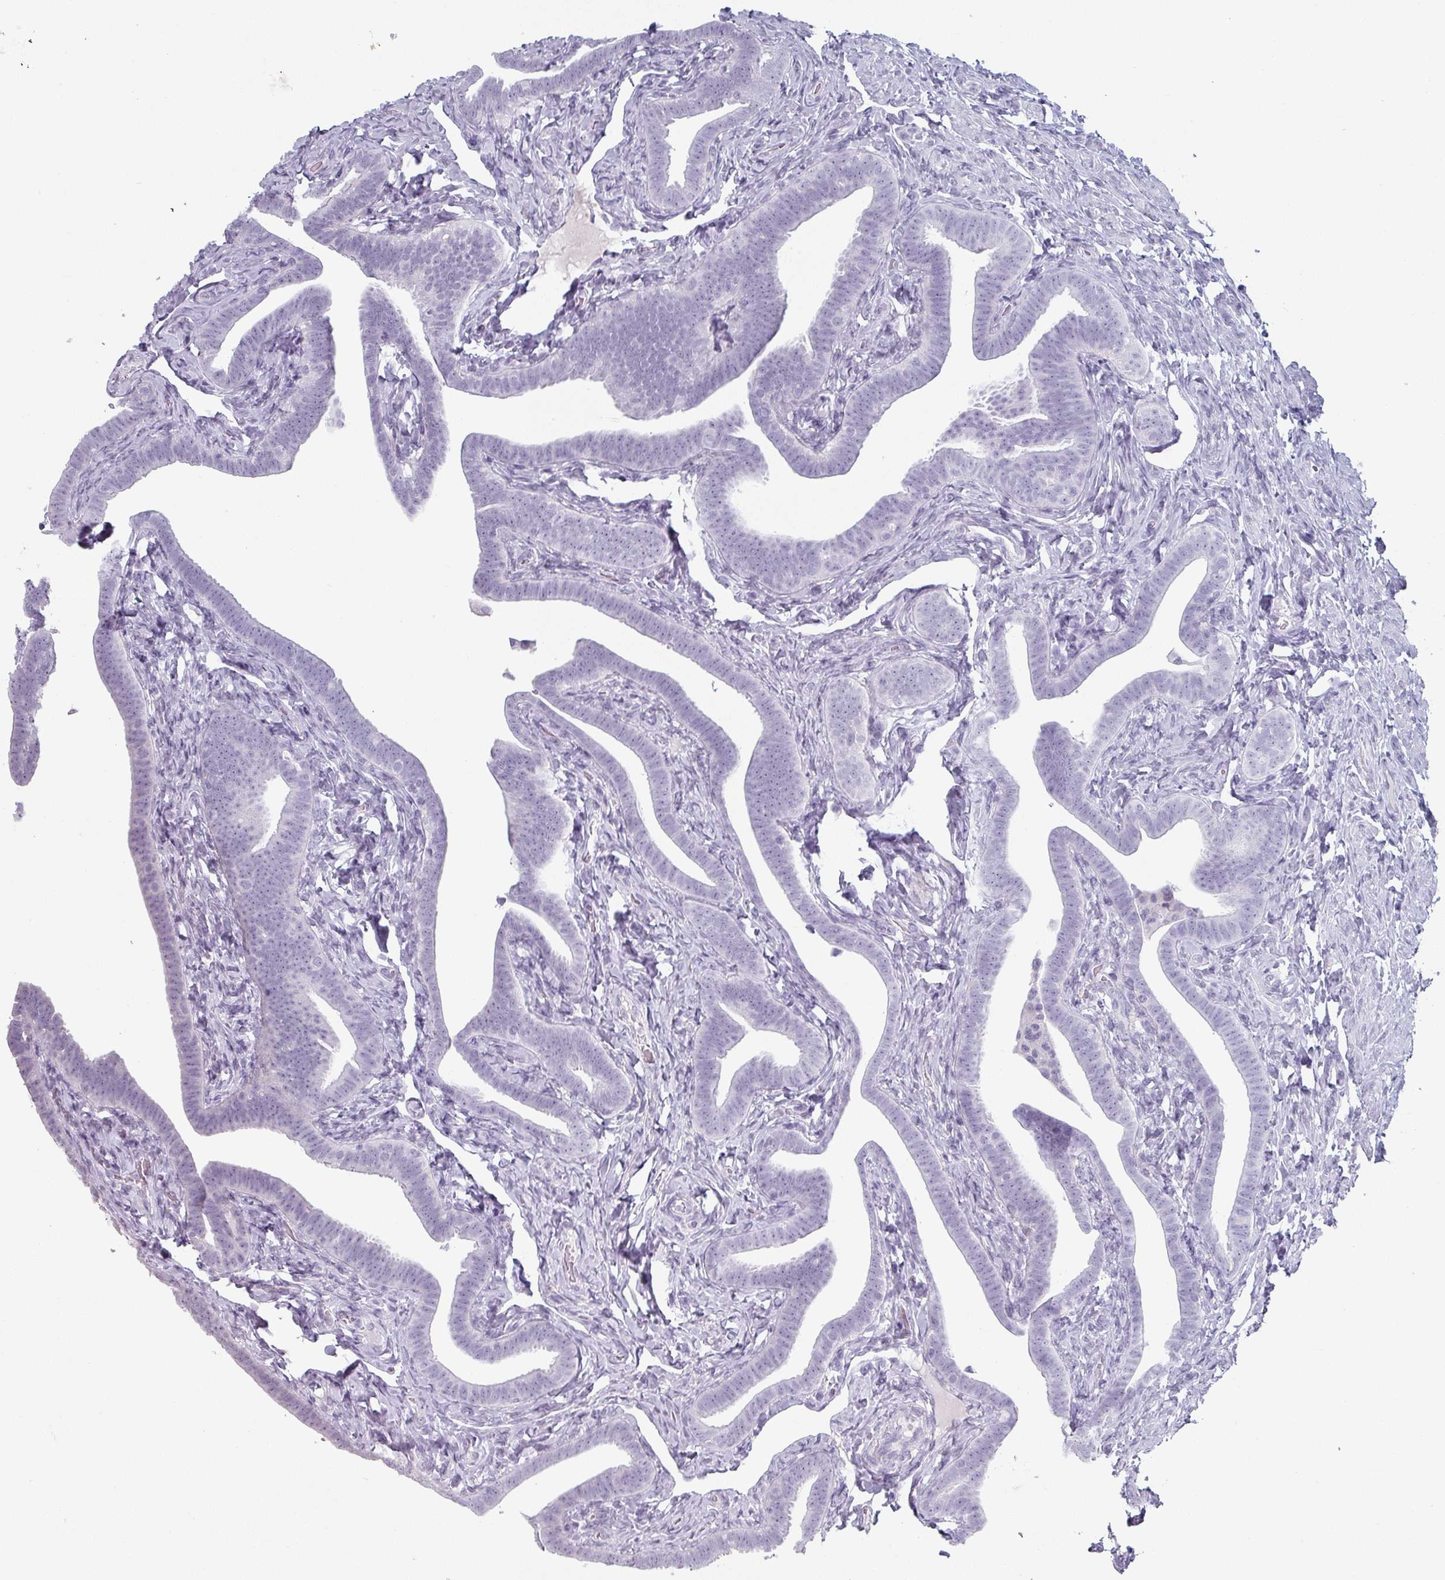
{"staining": {"intensity": "negative", "quantity": "none", "location": "none"}, "tissue": "fallopian tube", "cell_type": "Glandular cells", "image_type": "normal", "snomed": [{"axis": "morphology", "description": "Normal tissue, NOS"}, {"axis": "topography", "description": "Fallopian tube"}], "caption": "Immunohistochemistry of benign fallopian tube displays no staining in glandular cells.", "gene": "SLC35G2", "patient": {"sex": "female", "age": 69}}